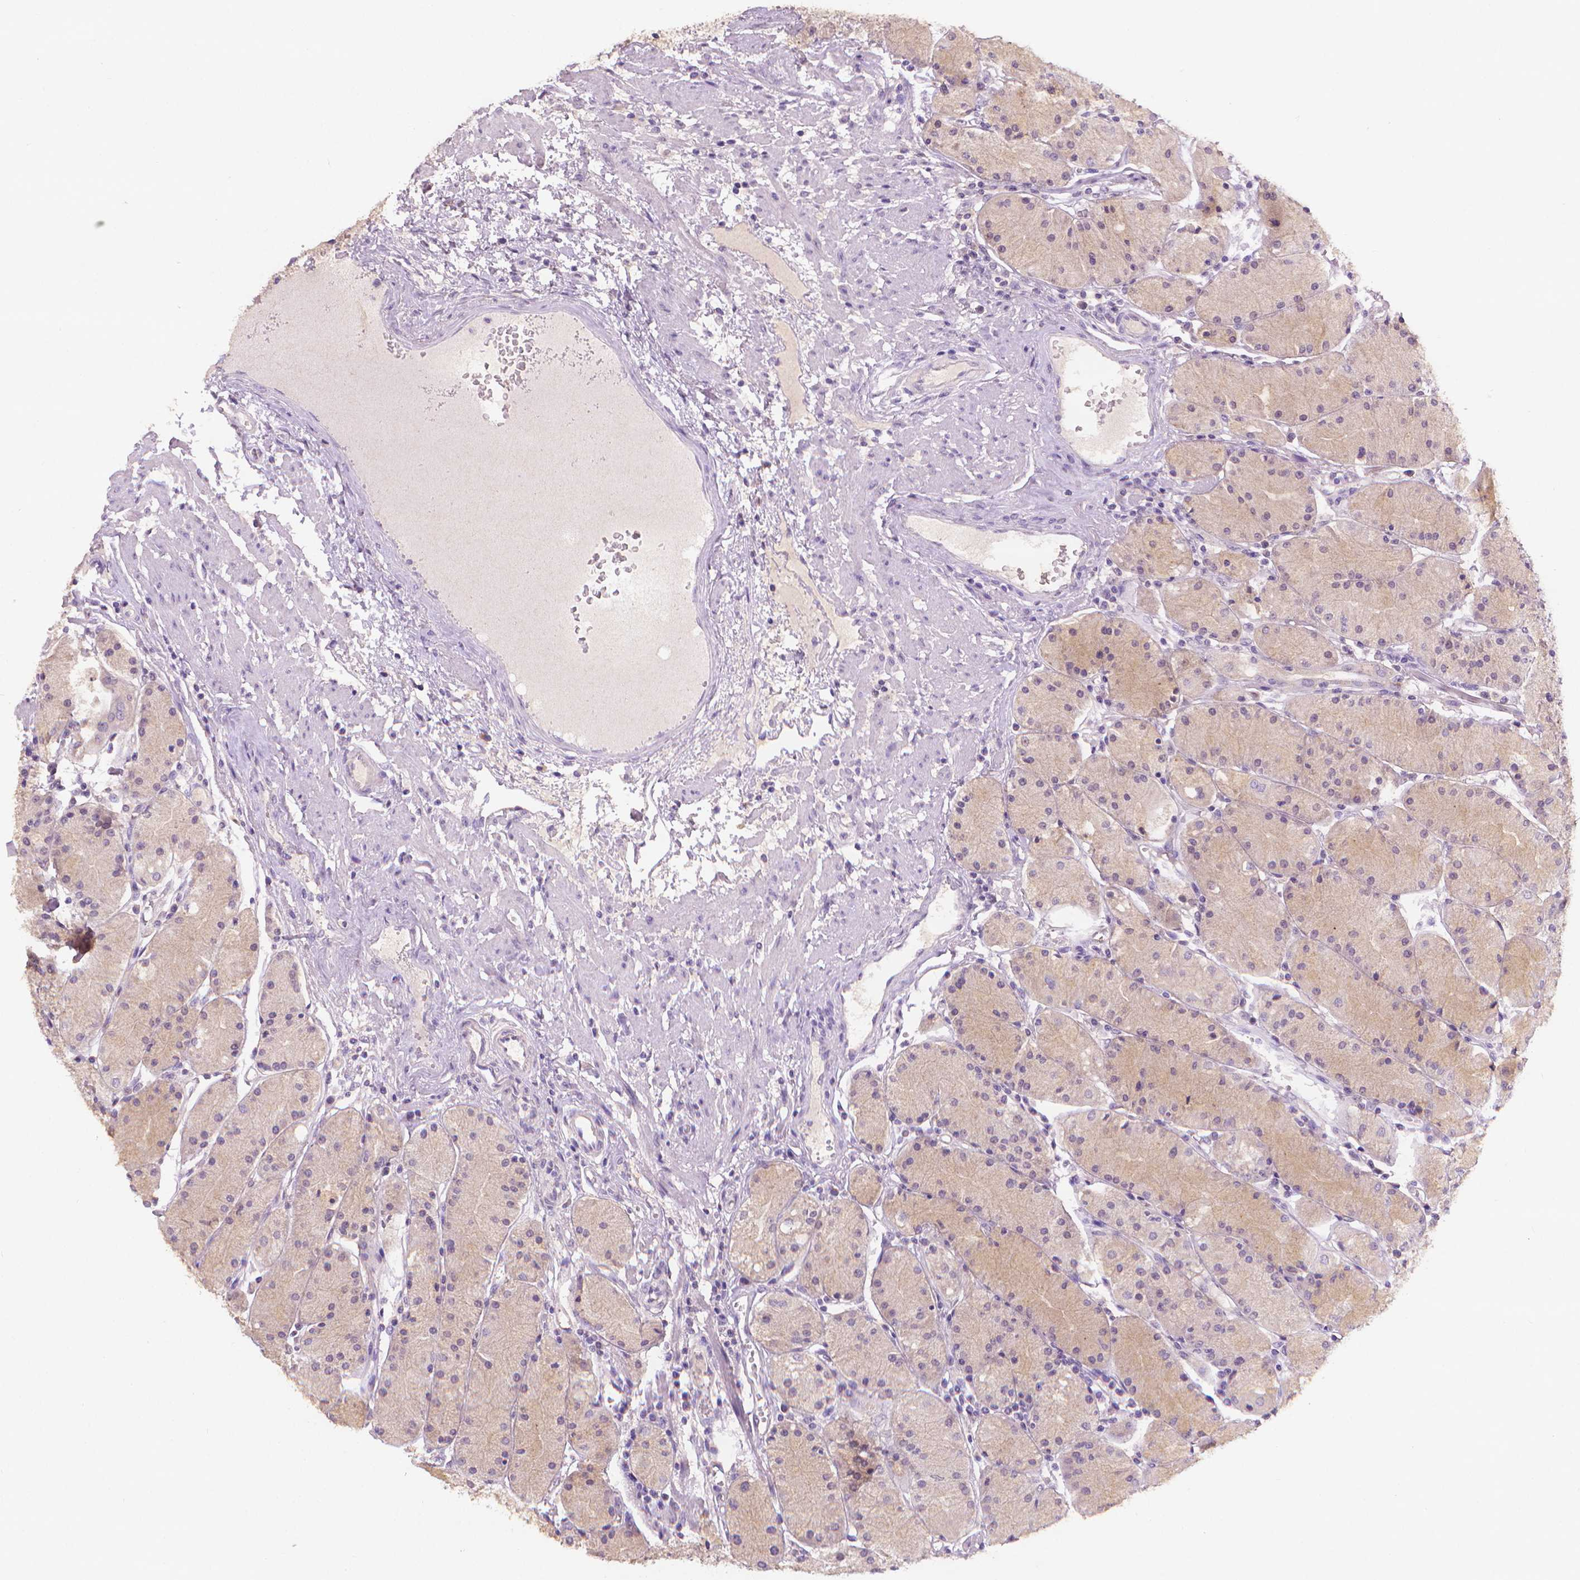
{"staining": {"intensity": "weak", "quantity": "25%-75%", "location": "cytoplasmic/membranous"}, "tissue": "stomach", "cell_type": "Glandular cells", "image_type": "normal", "snomed": [{"axis": "morphology", "description": "Normal tissue, NOS"}, {"axis": "topography", "description": "Stomach, upper"}], "caption": "Stomach stained with immunohistochemistry (IHC) demonstrates weak cytoplasmic/membranous positivity in approximately 25%-75% of glandular cells. The protein of interest is shown in brown color, while the nuclei are stained blue.", "gene": "FASN", "patient": {"sex": "male", "age": 69}}